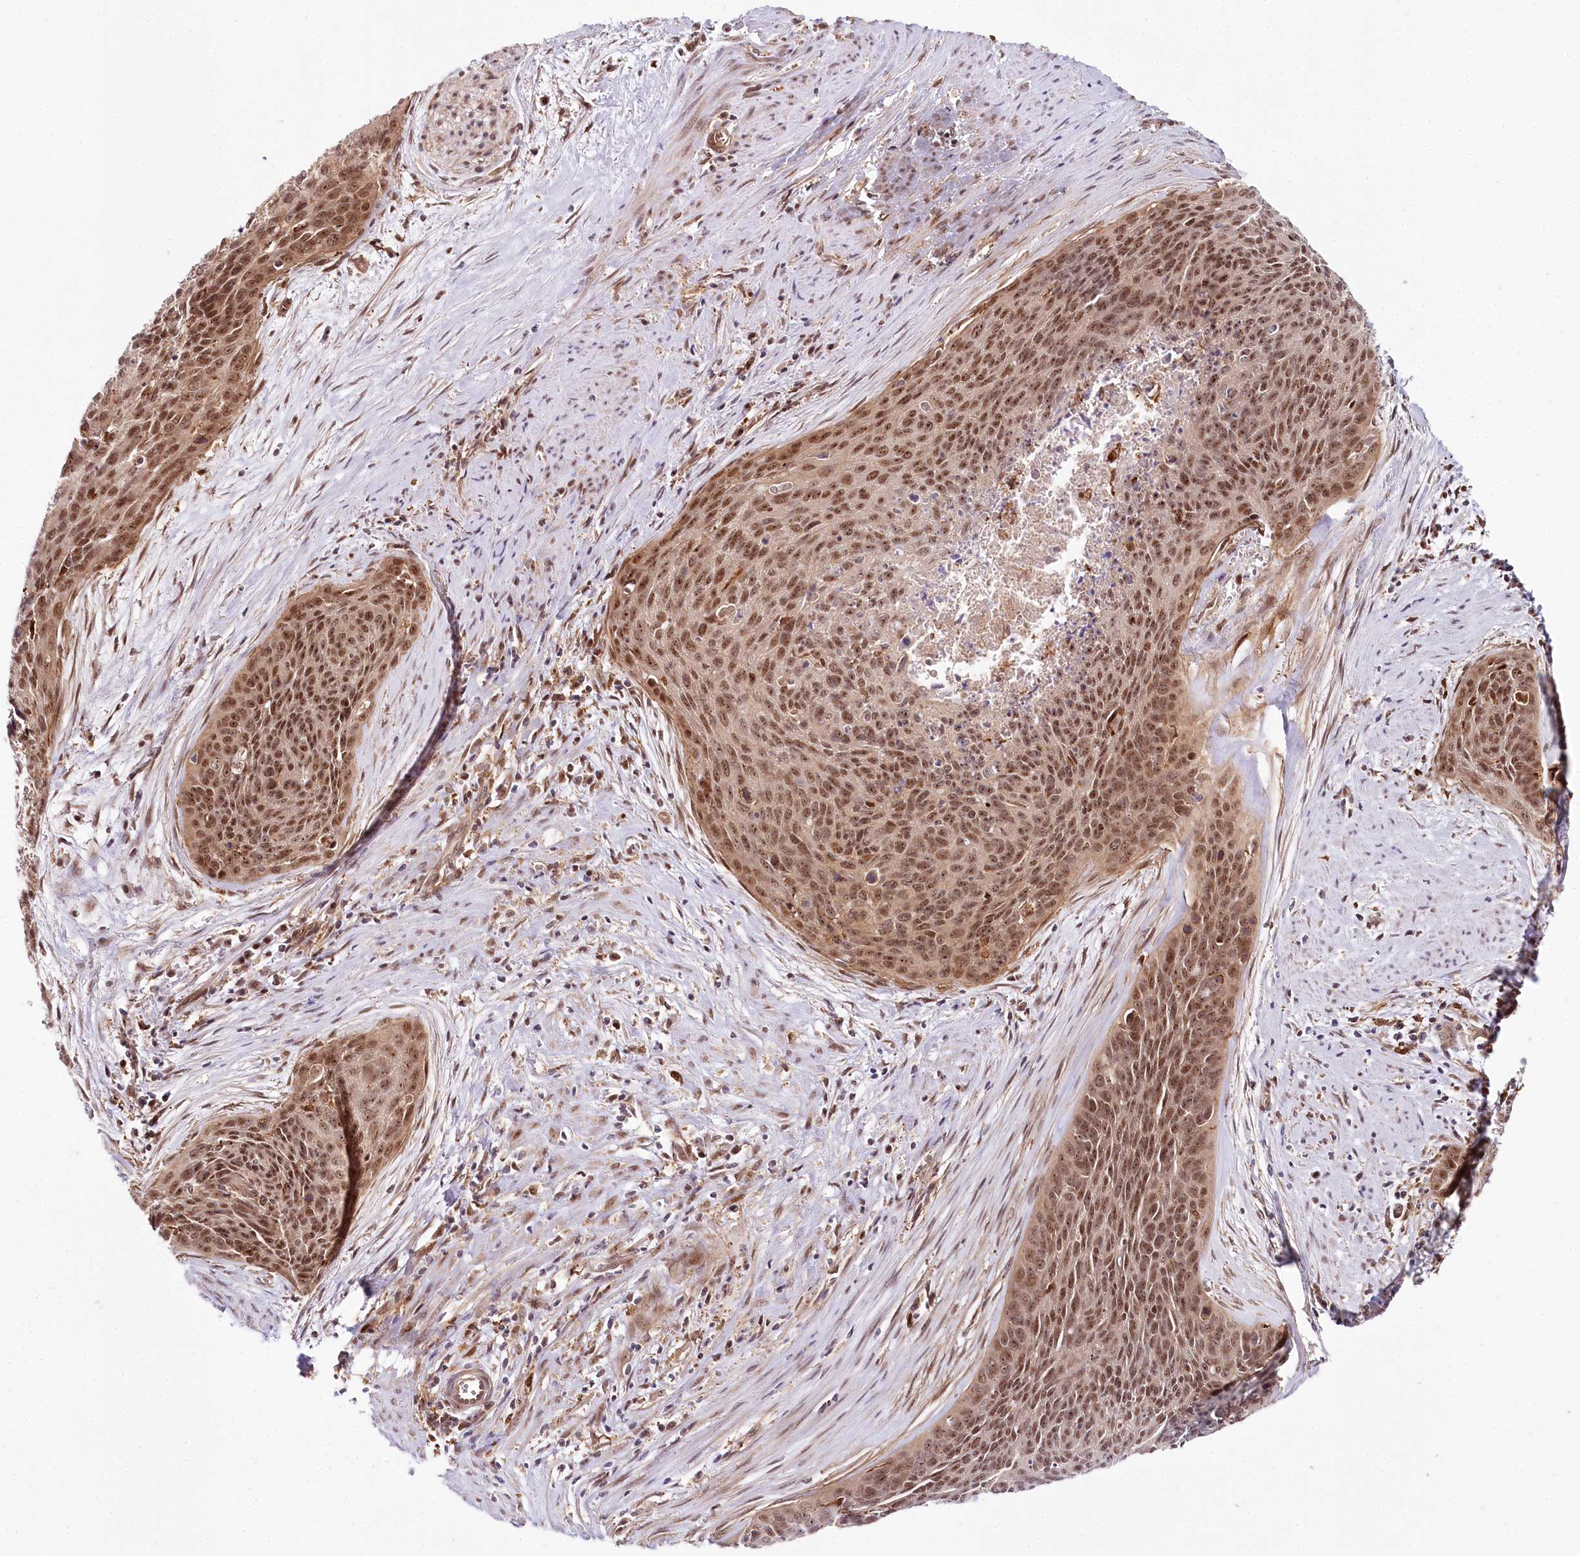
{"staining": {"intensity": "moderate", "quantity": ">75%", "location": "nuclear"}, "tissue": "cervical cancer", "cell_type": "Tumor cells", "image_type": "cancer", "snomed": [{"axis": "morphology", "description": "Squamous cell carcinoma, NOS"}, {"axis": "topography", "description": "Cervix"}], "caption": "High-magnification brightfield microscopy of cervical squamous cell carcinoma stained with DAB (3,3'-diaminobenzidine) (brown) and counterstained with hematoxylin (blue). tumor cells exhibit moderate nuclear positivity is seen in approximately>75% of cells.", "gene": "TUBGCP2", "patient": {"sex": "female", "age": 55}}